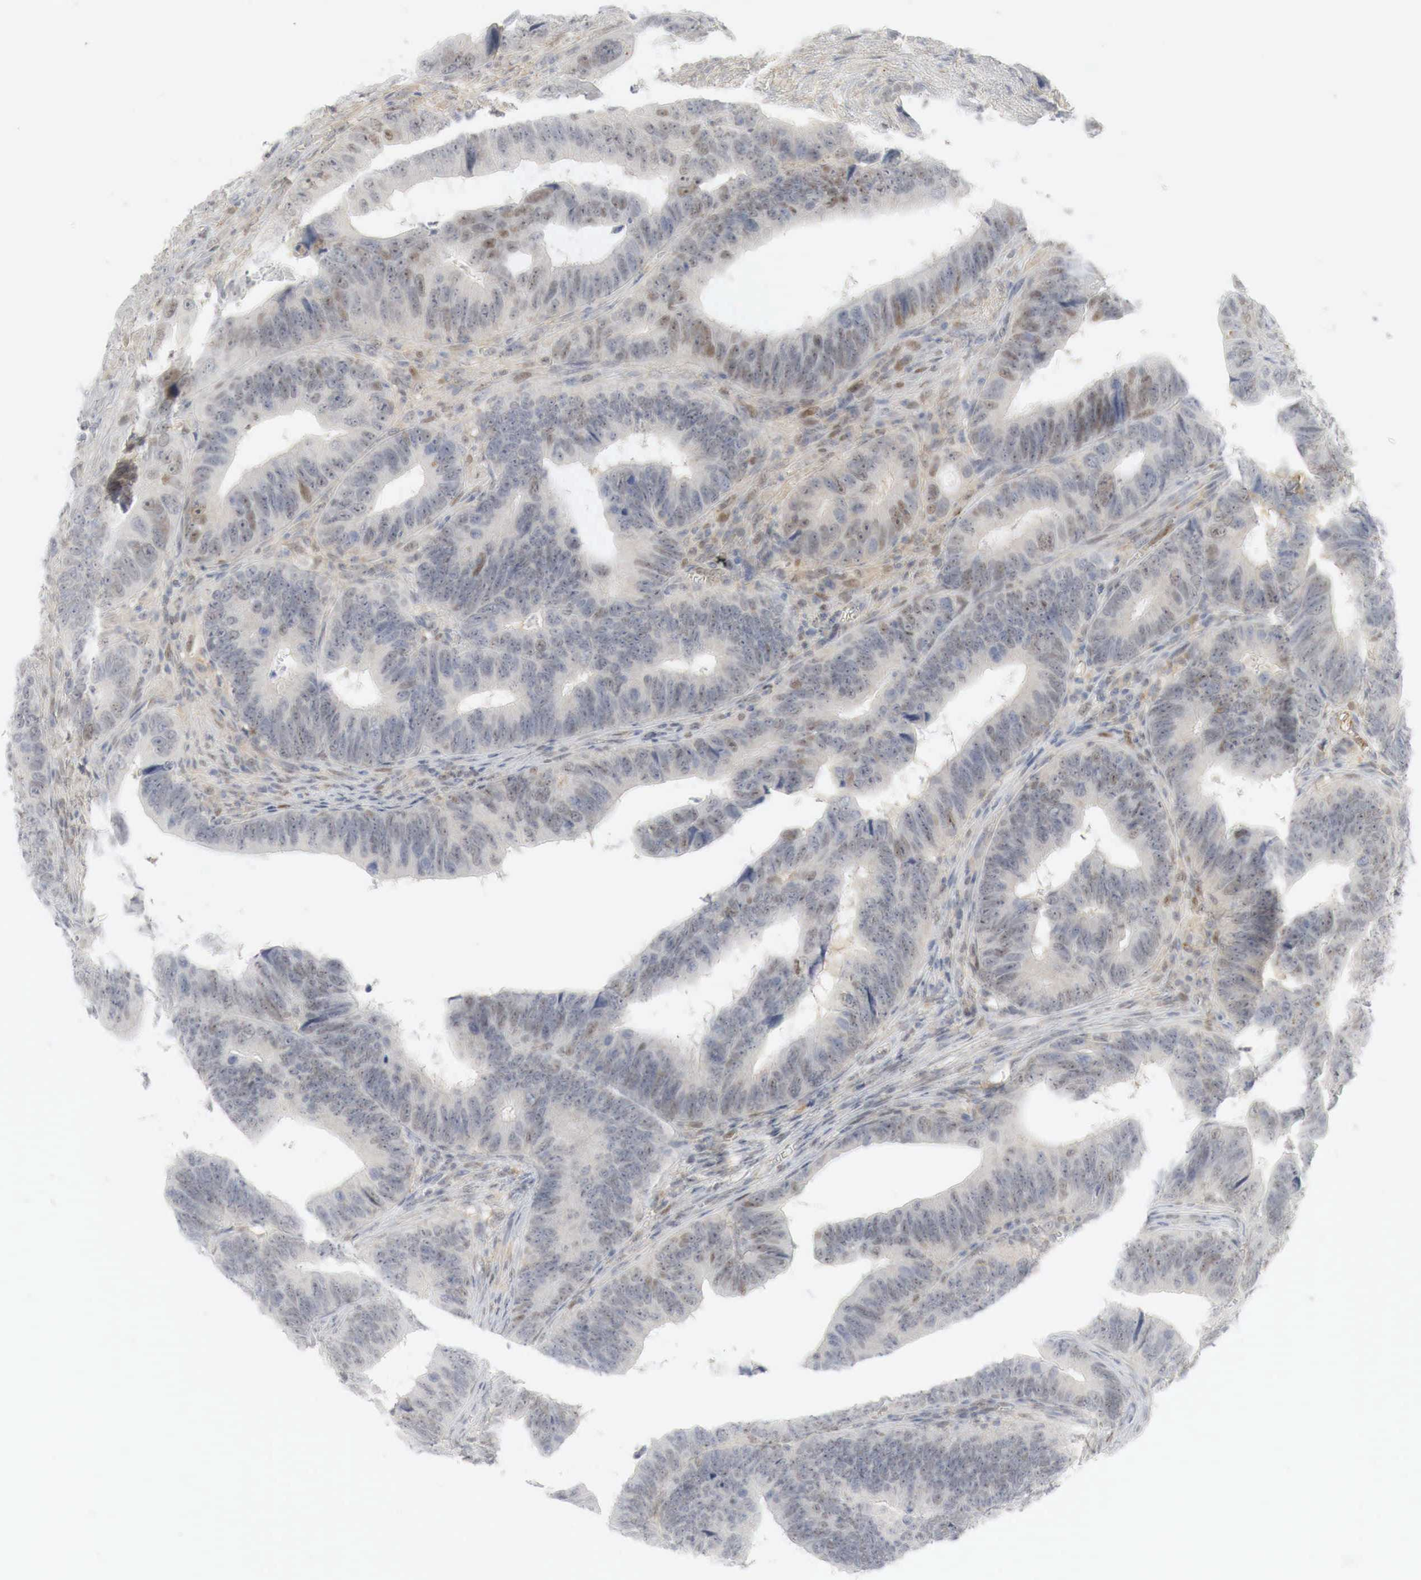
{"staining": {"intensity": "weak", "quantity": "<25%", "location": "cytoplasmic/membranous,nuclear"}, "tissue": "colorectal cancer", "cell_type": "Tumor cells", "image_type": "cancer", "snomed": [{"axis": "morphology", "description": "Adenocarcinoma, NOS"}, {"axis": "topography", "description": "Colon"}], "caption": "Adenocarcinoma (colorectal) stained for a protein using IHC displays no staining tumor cells.", "gene": "MYC", "patient": {"sex": "female", "age": 78}}